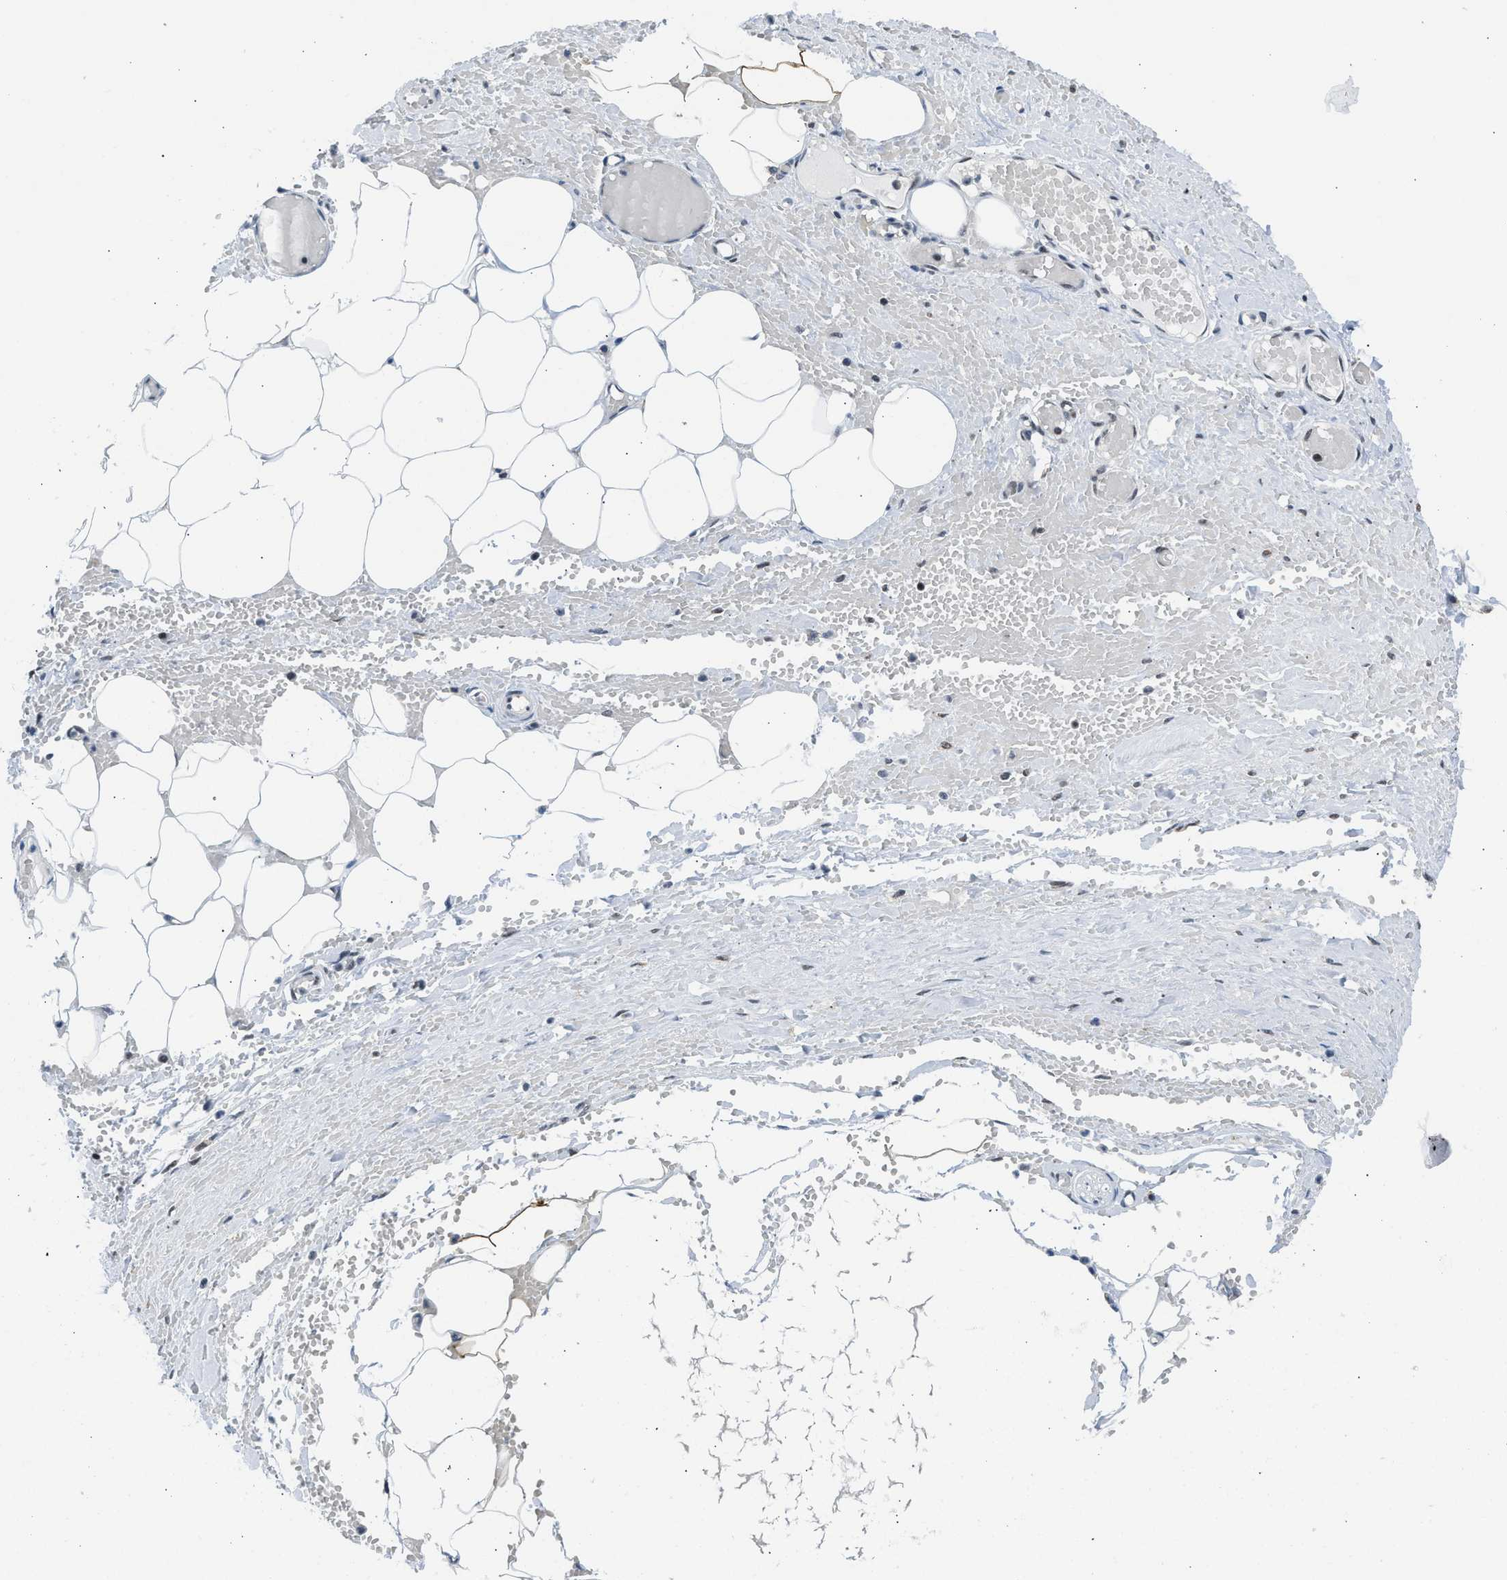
{"staining": {"intensity": "negative", "quantity": "none", "location": "none"}, "tissue": "adipose tissue", "cell_type": "Adipocytes", "image_type": "normal", "snomed": [{"axis": "morphology", "description": "Normal tissue, NOS"}, {"axis": "topography", "description": "Soft tissue"}, {"axis": "topography", "description": "Vascular tissue"}], "caption": "Histopathology image shows no significant protein expression in adipocytes of benign adipose tissue. The staining was performed using DAB (3,3'-diaminobenzidine) to visualize the protein expression in brown, while the nuclei were stained in blue with hematoxylin (Magnification: 20x).", "gene": "TERF2IP", "patient": {"sex": "female", "age": 35}}